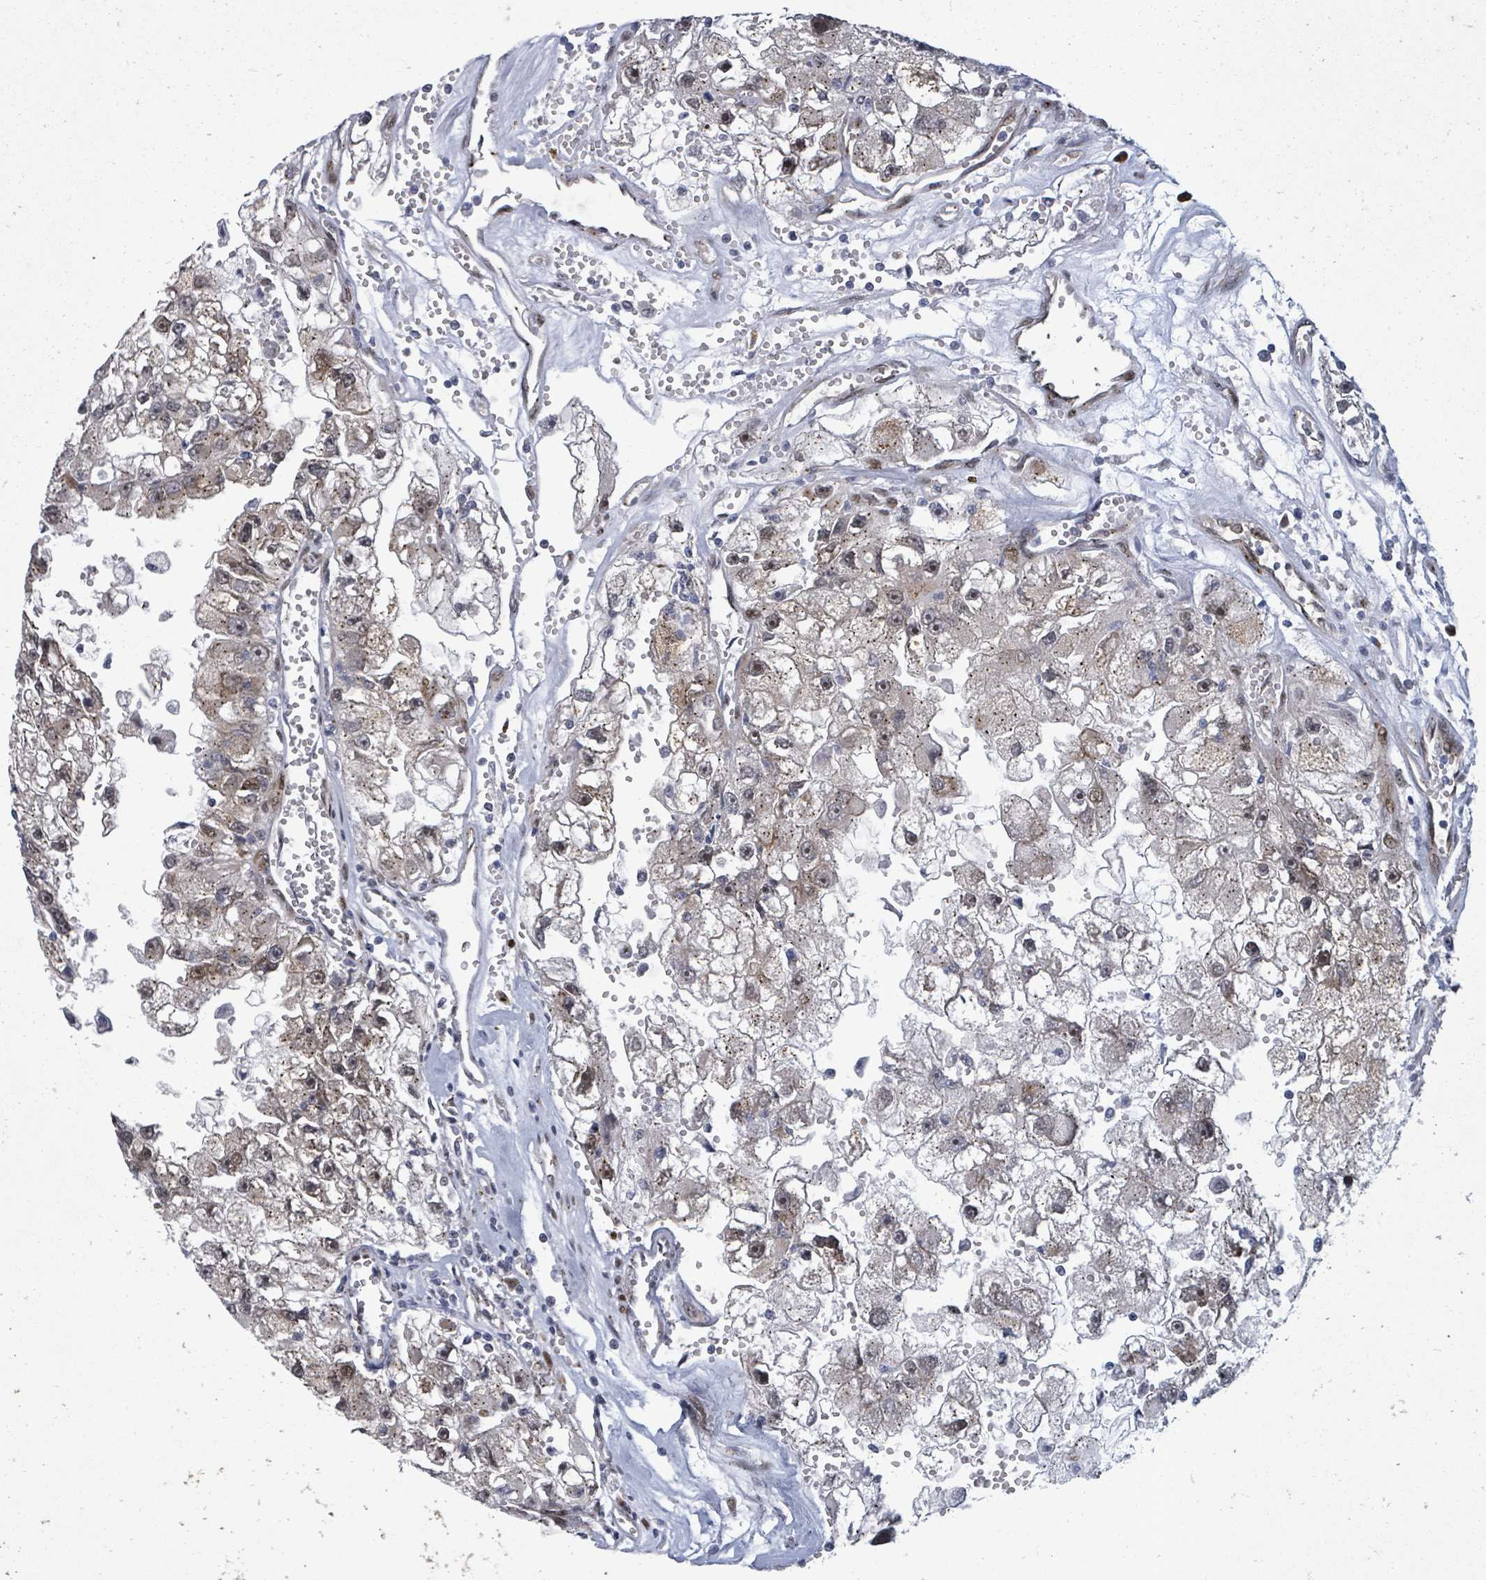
{"staining": {"intensity": "moderate", "quantity": "<25%", "location": "cytoplasmic/membranous,nuclear"}, "tissue": "renal cancer", "cell_type": "Tumor cells", "image_type": "cancer", "snomed": [{"axis": "morphology", "description": "Adenocarcinoma, NOS"}, {"axis": "topography", "description": "Kidney"}], "caption": "Renal cancer stained with immunohistochemistry (IHC) shows moderate cytoplasmic/membranous and nuclear positivity in about <25% of tumor cells.", "gene": "TUSC1", "patient": {"sex": "male", "age": 63}}